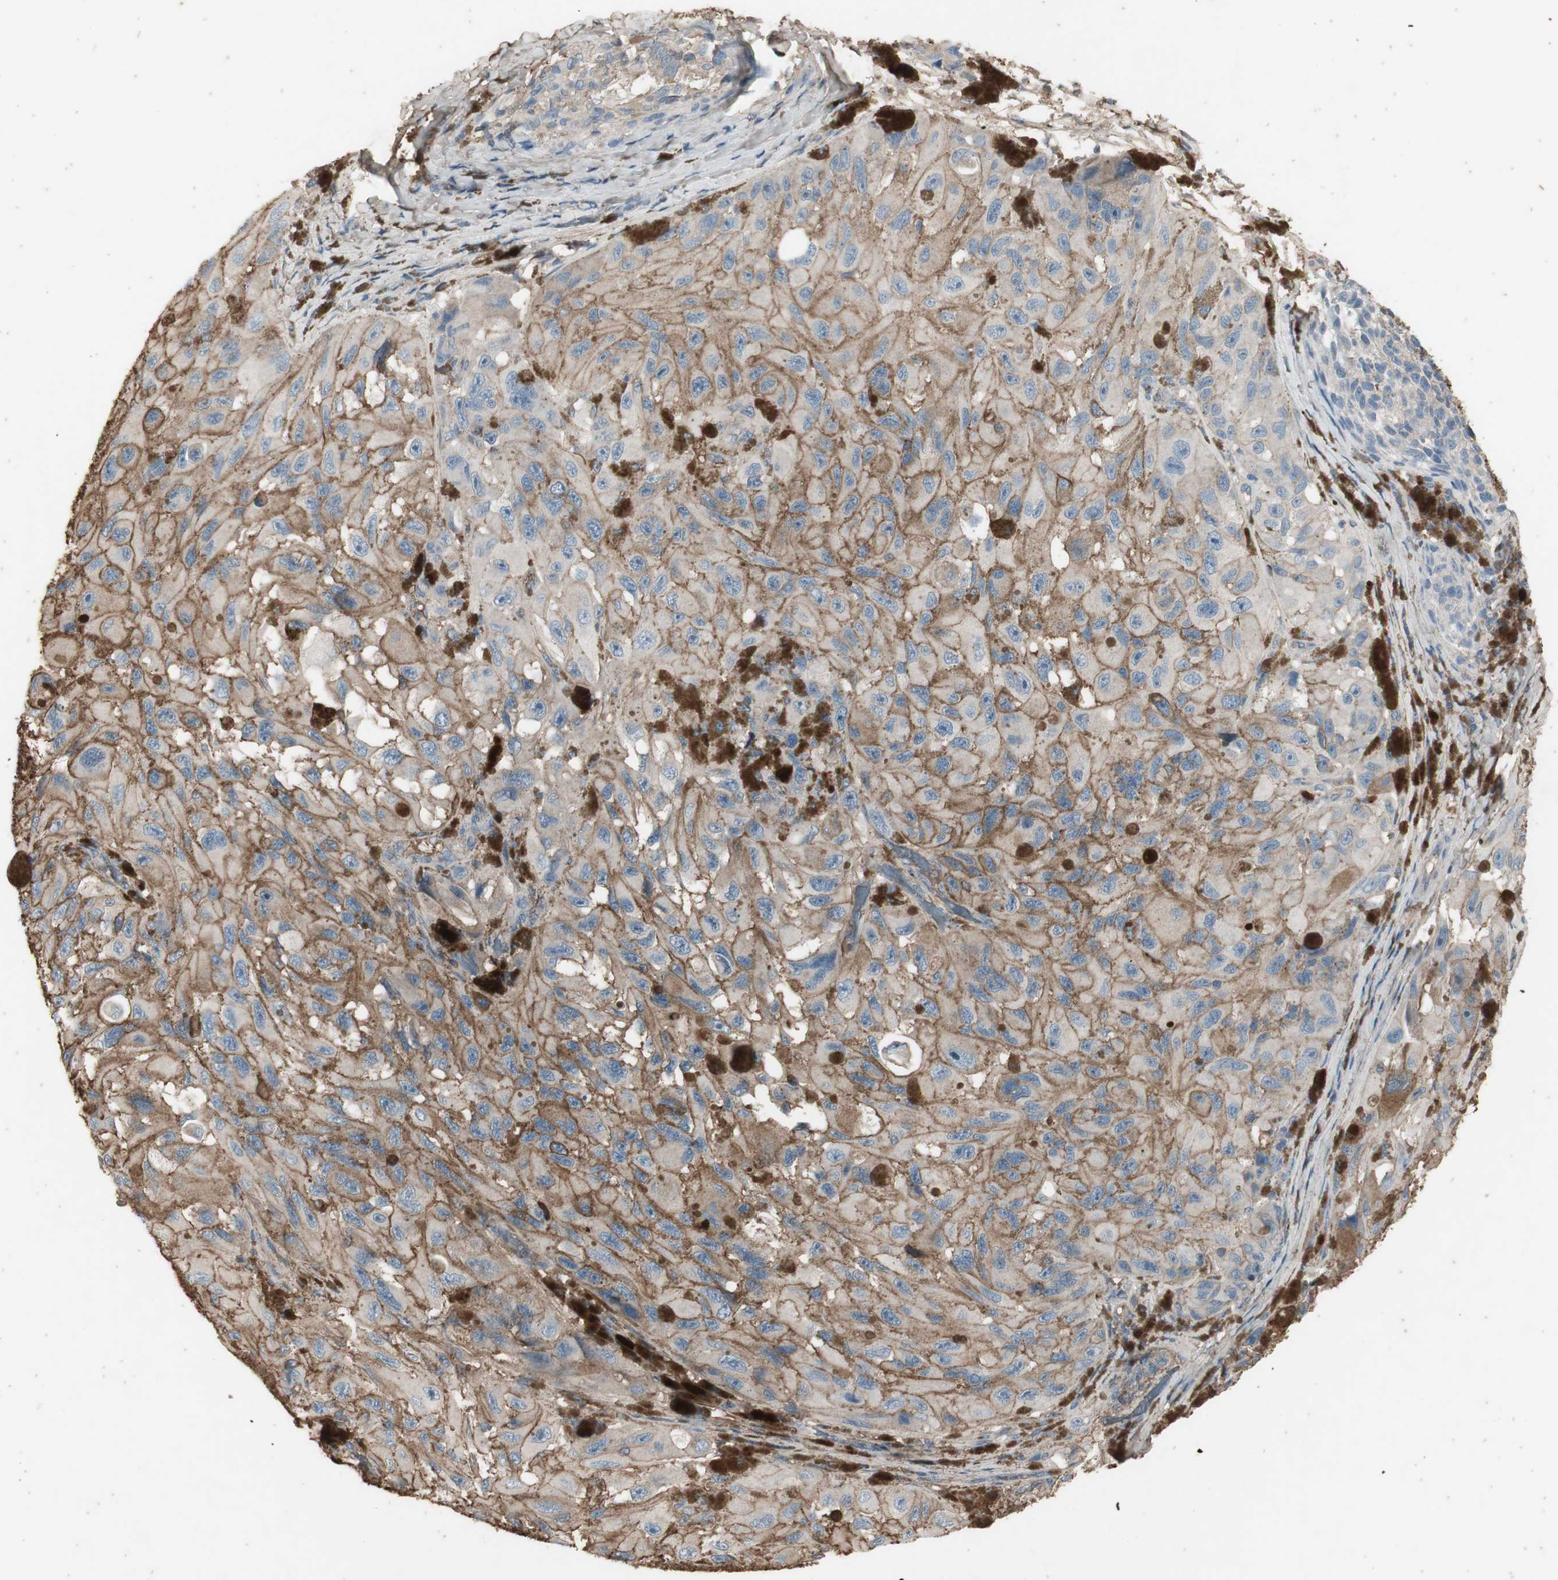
{"staining": {"intensity": "weak", "quantity": ">75%", "location": "cytoplasmic/membranous"}, "tissue": "melanoma", "cell_type": "Tumor cells", "image_type": "cancer", "snomed": [{"axis": "morphology", "description": "Malignant melanoma, NOS"}, {"axis": "topography", "description": "Skin"}], "caption": "About >75% of tumor cells in human melanoma reveal weak cytoplasmic/membranous protein positivity as visualized by brown immunohistochemical staining.", "gene": "MMP14", "patient": {"sex": "female", "age": 73}}